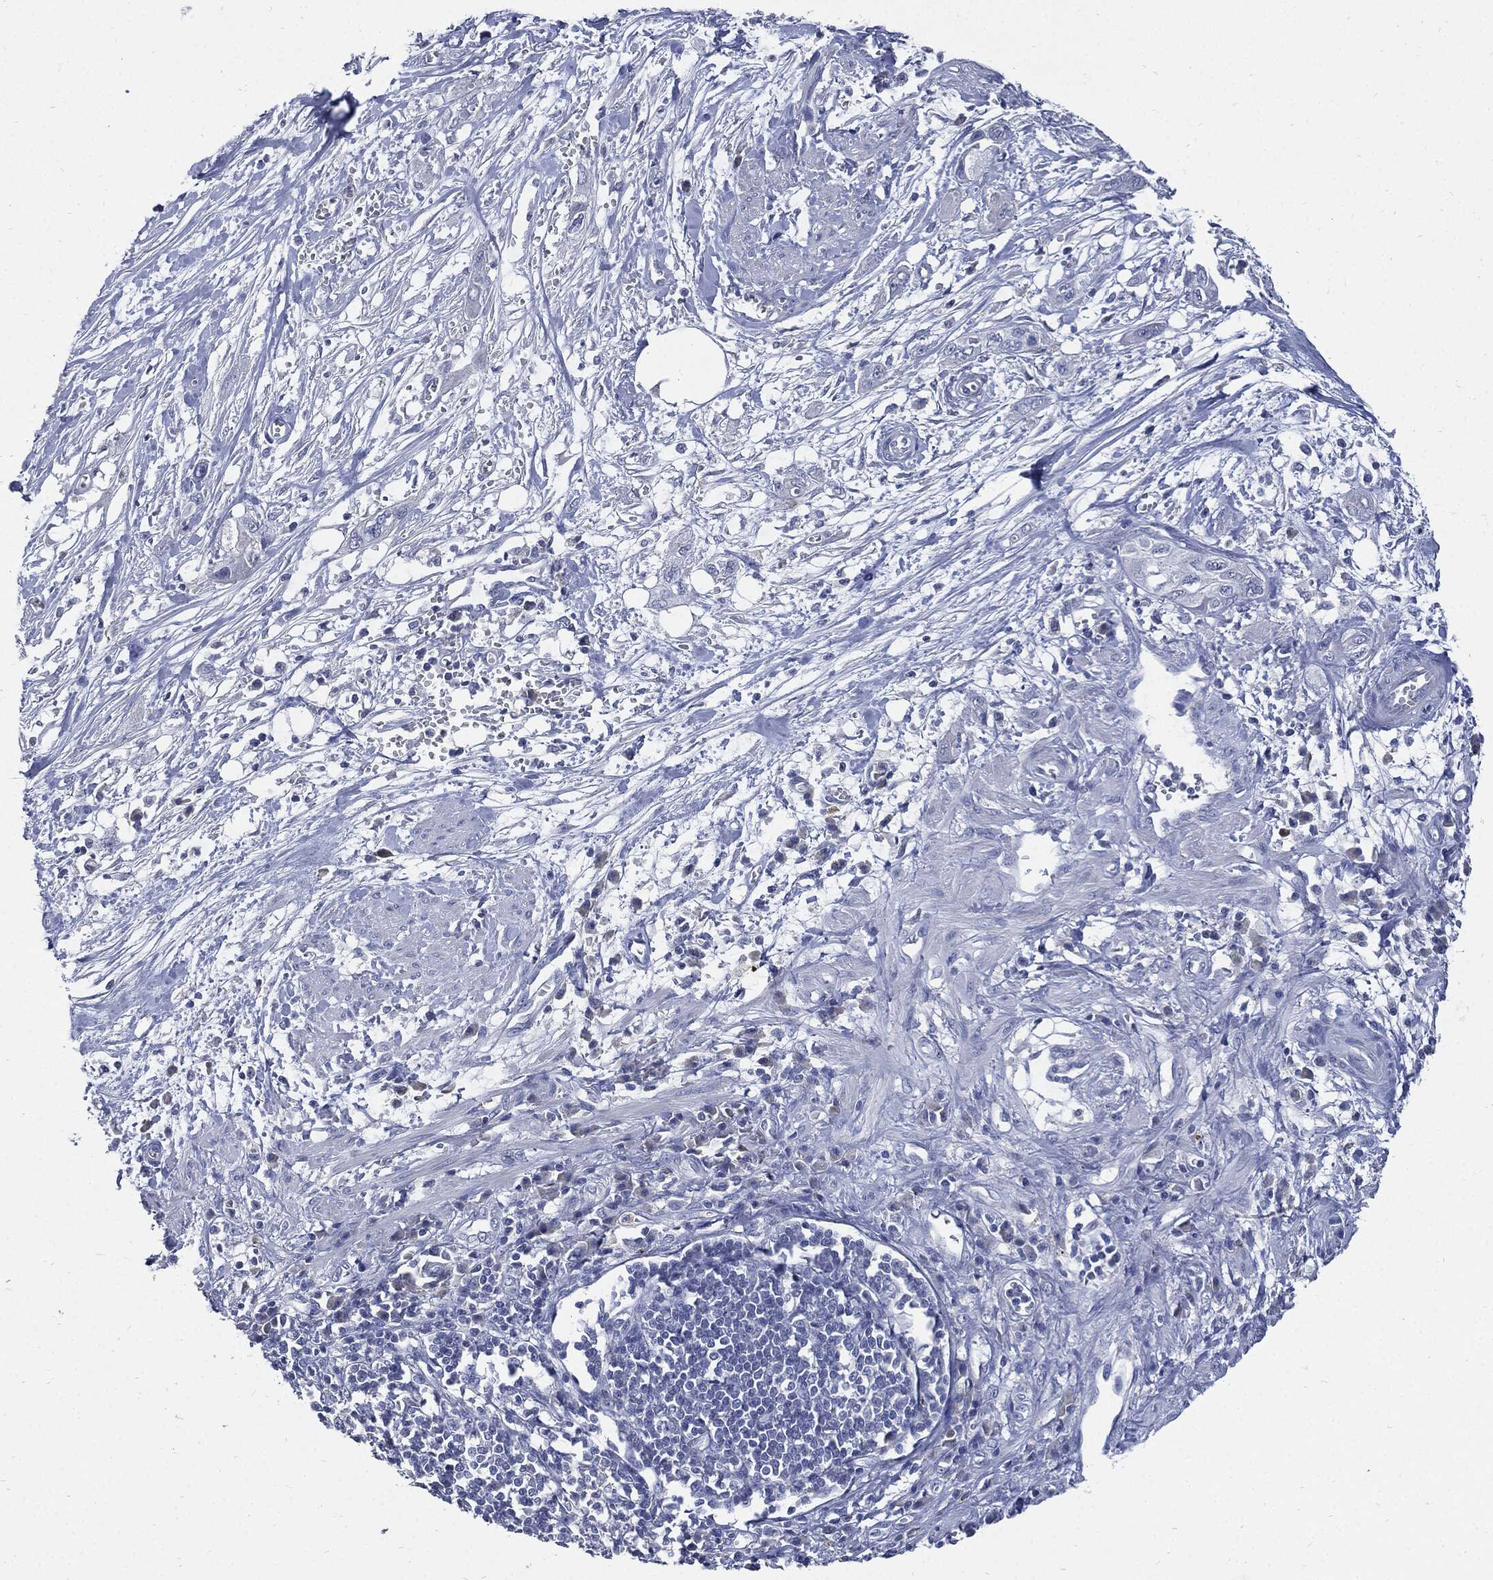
{"staining": {"intensity": "negative", "quantity": "none", "location": "none"}, "tissue": "pancreatic cancer", "cell_type": "Tumor cells", "image_type": "cancer", "snomed": [{"axis": "morphology", "description": "Adenocarcinoma, NOS"}, {"axis": "topography", "description": "Pancreas"}], "caption": "Immunohistochemistry micrograph of neoplastic tissue: adenocarcinoma (pancreatic) stained with DAB demonstrates no significant protein staining in tumor cells. (DAB (3,3'-diaminobenzidine) IHC with hematoxylin counter stain).", "gene": "CPE", "patient": {"sex": "male", "age": 72}}